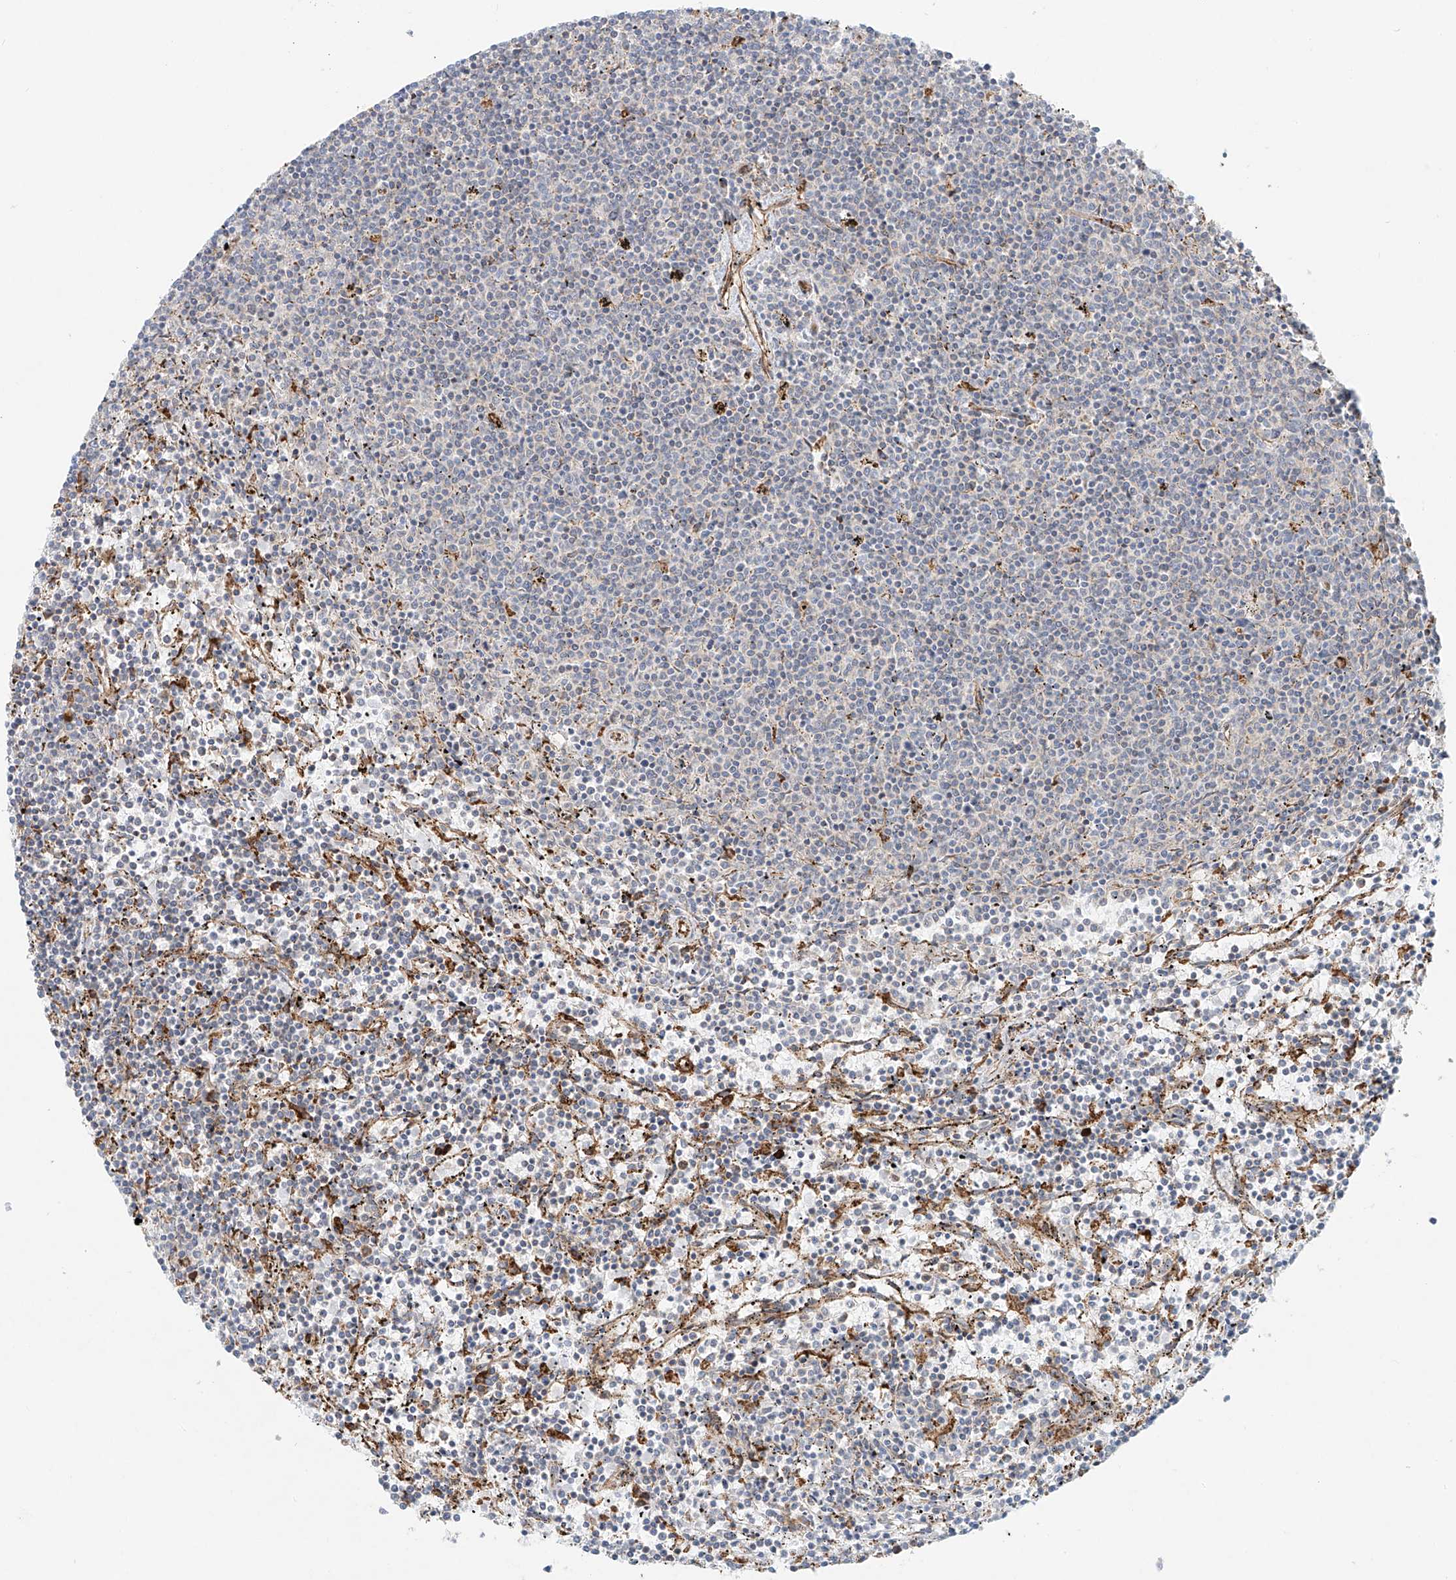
{"staining": {"intensity": "negative", "quantity": "none", "location": "none"}, "tissue": "lymphoma", "cell_type": "Tumor cells", "image_type": "cancer", "snomed": [{"axis": "morphology", "description": "Malignant lymphoma, non-Hodgkin's type, Low grade"}, {"axis": "topography", "description": "Spleen"}], "caption": "This is an immunohistochemistry (IHC) micrograph of lymphoma. There is no expression in tumor cells.", "gene": "EIPR1", "patient": {"sex": "female", "age": 50}}